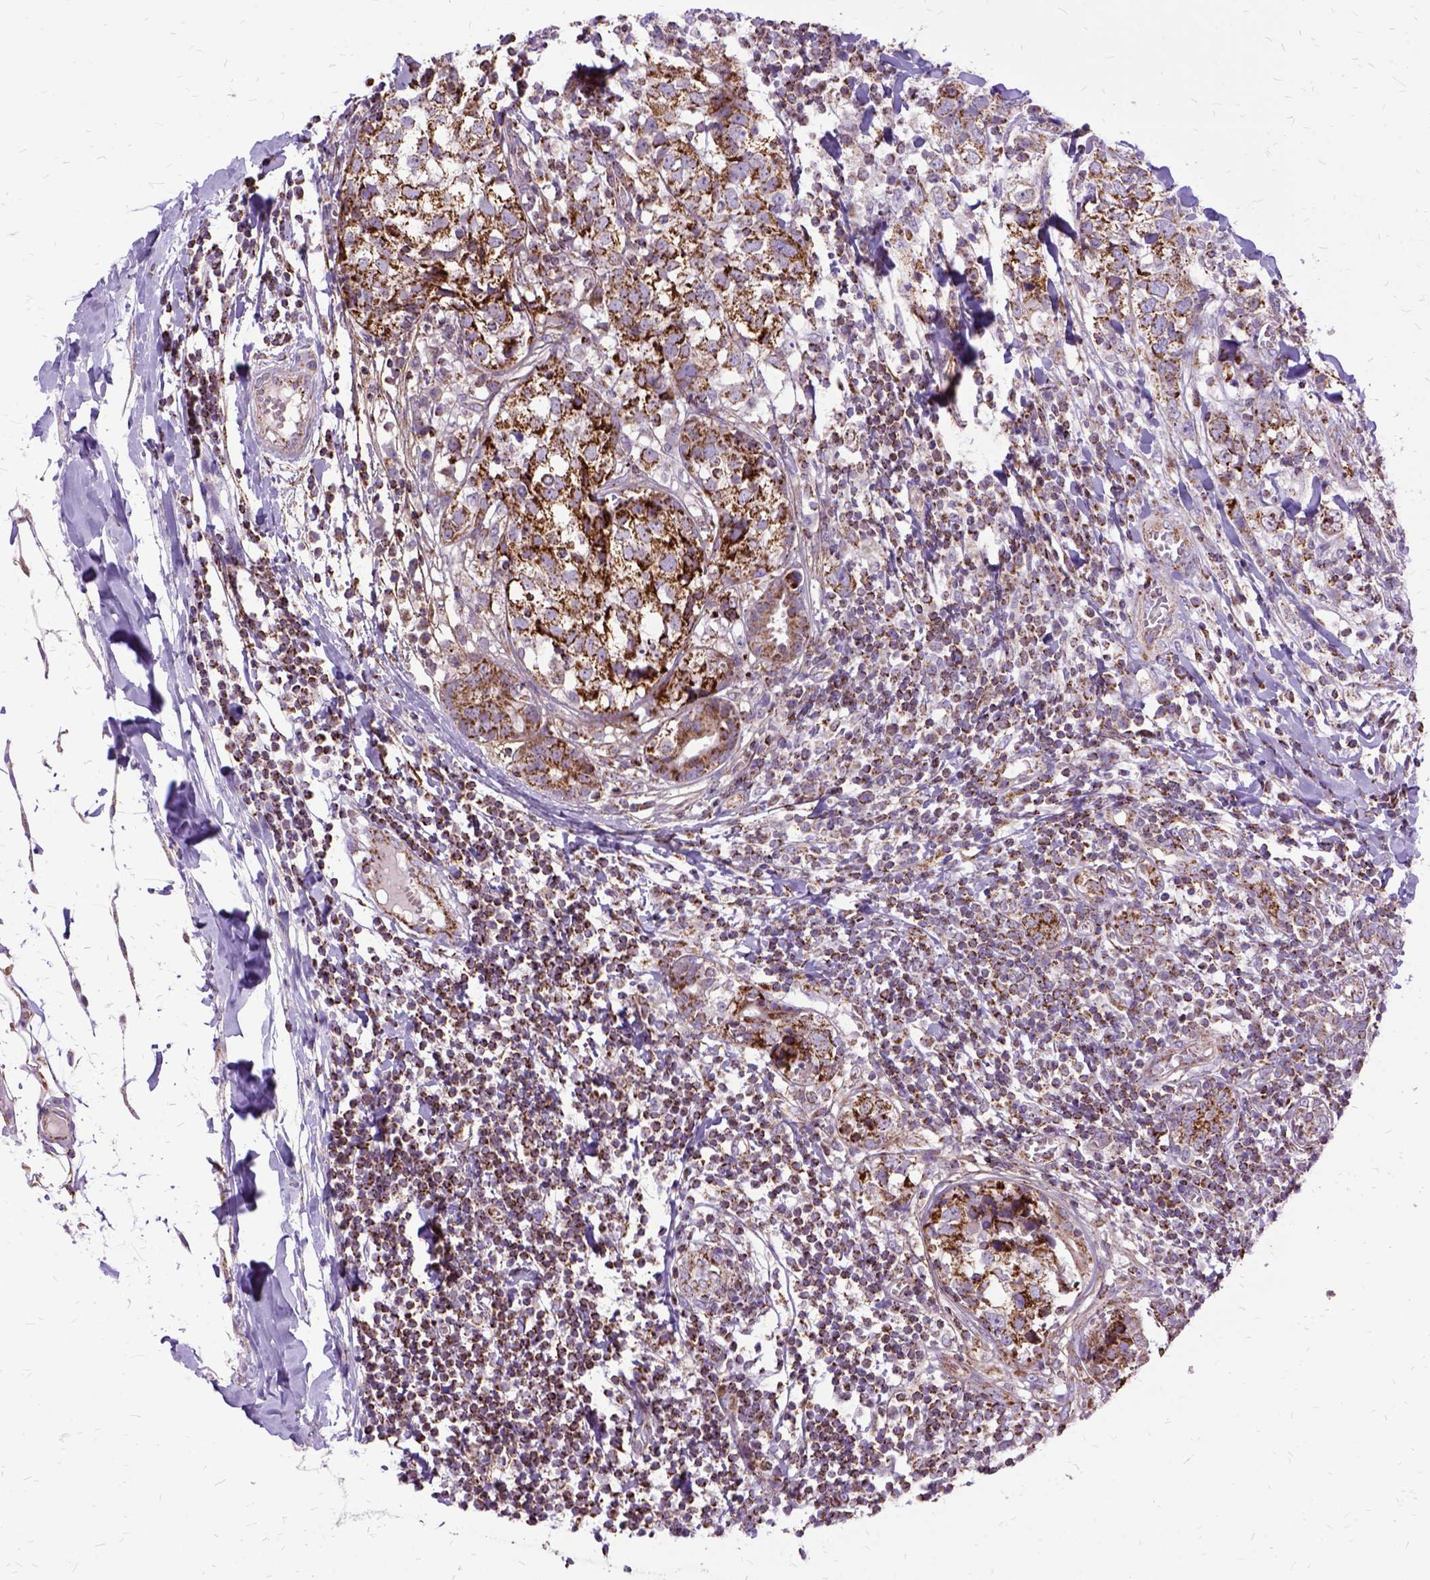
{"staining": {"intensity": "strong", "quantity": ">75%", "location": "cytoplasmic/membranous"}, "tissue": "breast cancer", "cell_type": "Tumor cells", "image_type": "cancer", "snomed": [{"axis": "morphology", "description": "Duct carcinoma"}, {"axis": "topography", "description": "Breast"}], "caption": "Protein staining of breast cancer tissue shows strong cytoplasmic/membranous positivity in approximately >75% of tumor cells.", "gene": "OXCT1", "patient": {"sex": "female", "age": 30}}